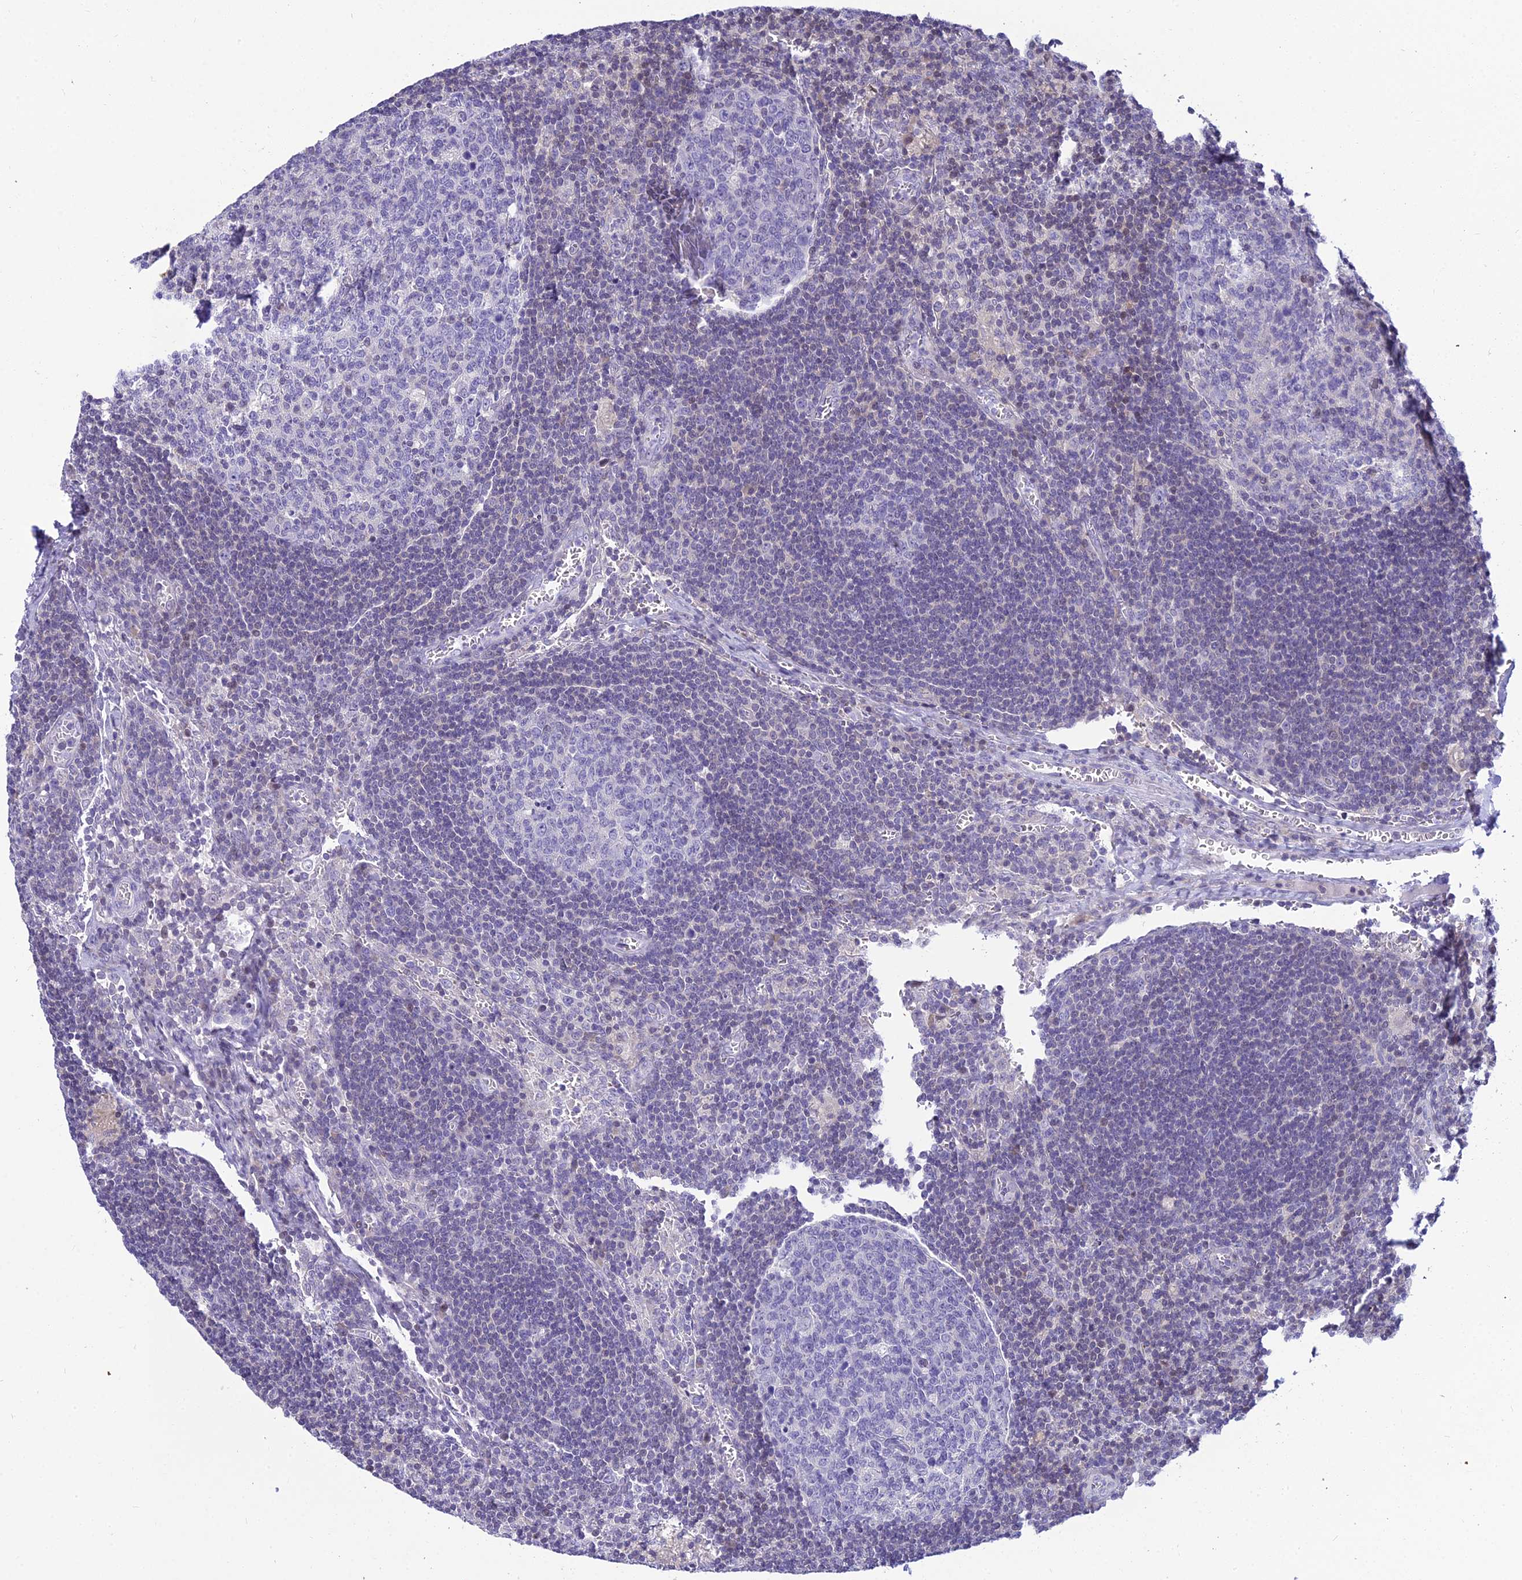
{"staining": {"intensity": "negative", "quantity": "none", "location": "none"}, "tissue": "lymph node", "cell_type": "Germinal center cells", "image_type": "normal", "snomed": [{"axis": "morphology", "description": "Normal tissue, NOS"}, {"axis": "topography", "description": "Lymph node"}], "caption": "Immunohistochemistry image of normal lymph node stained for a protein (brown), which demonstrates no positivity in germinal center cells. Nuclei are stained in blue.", "gene": "ZMIZ1", "patient": {"sex": "female", "age": 73}}